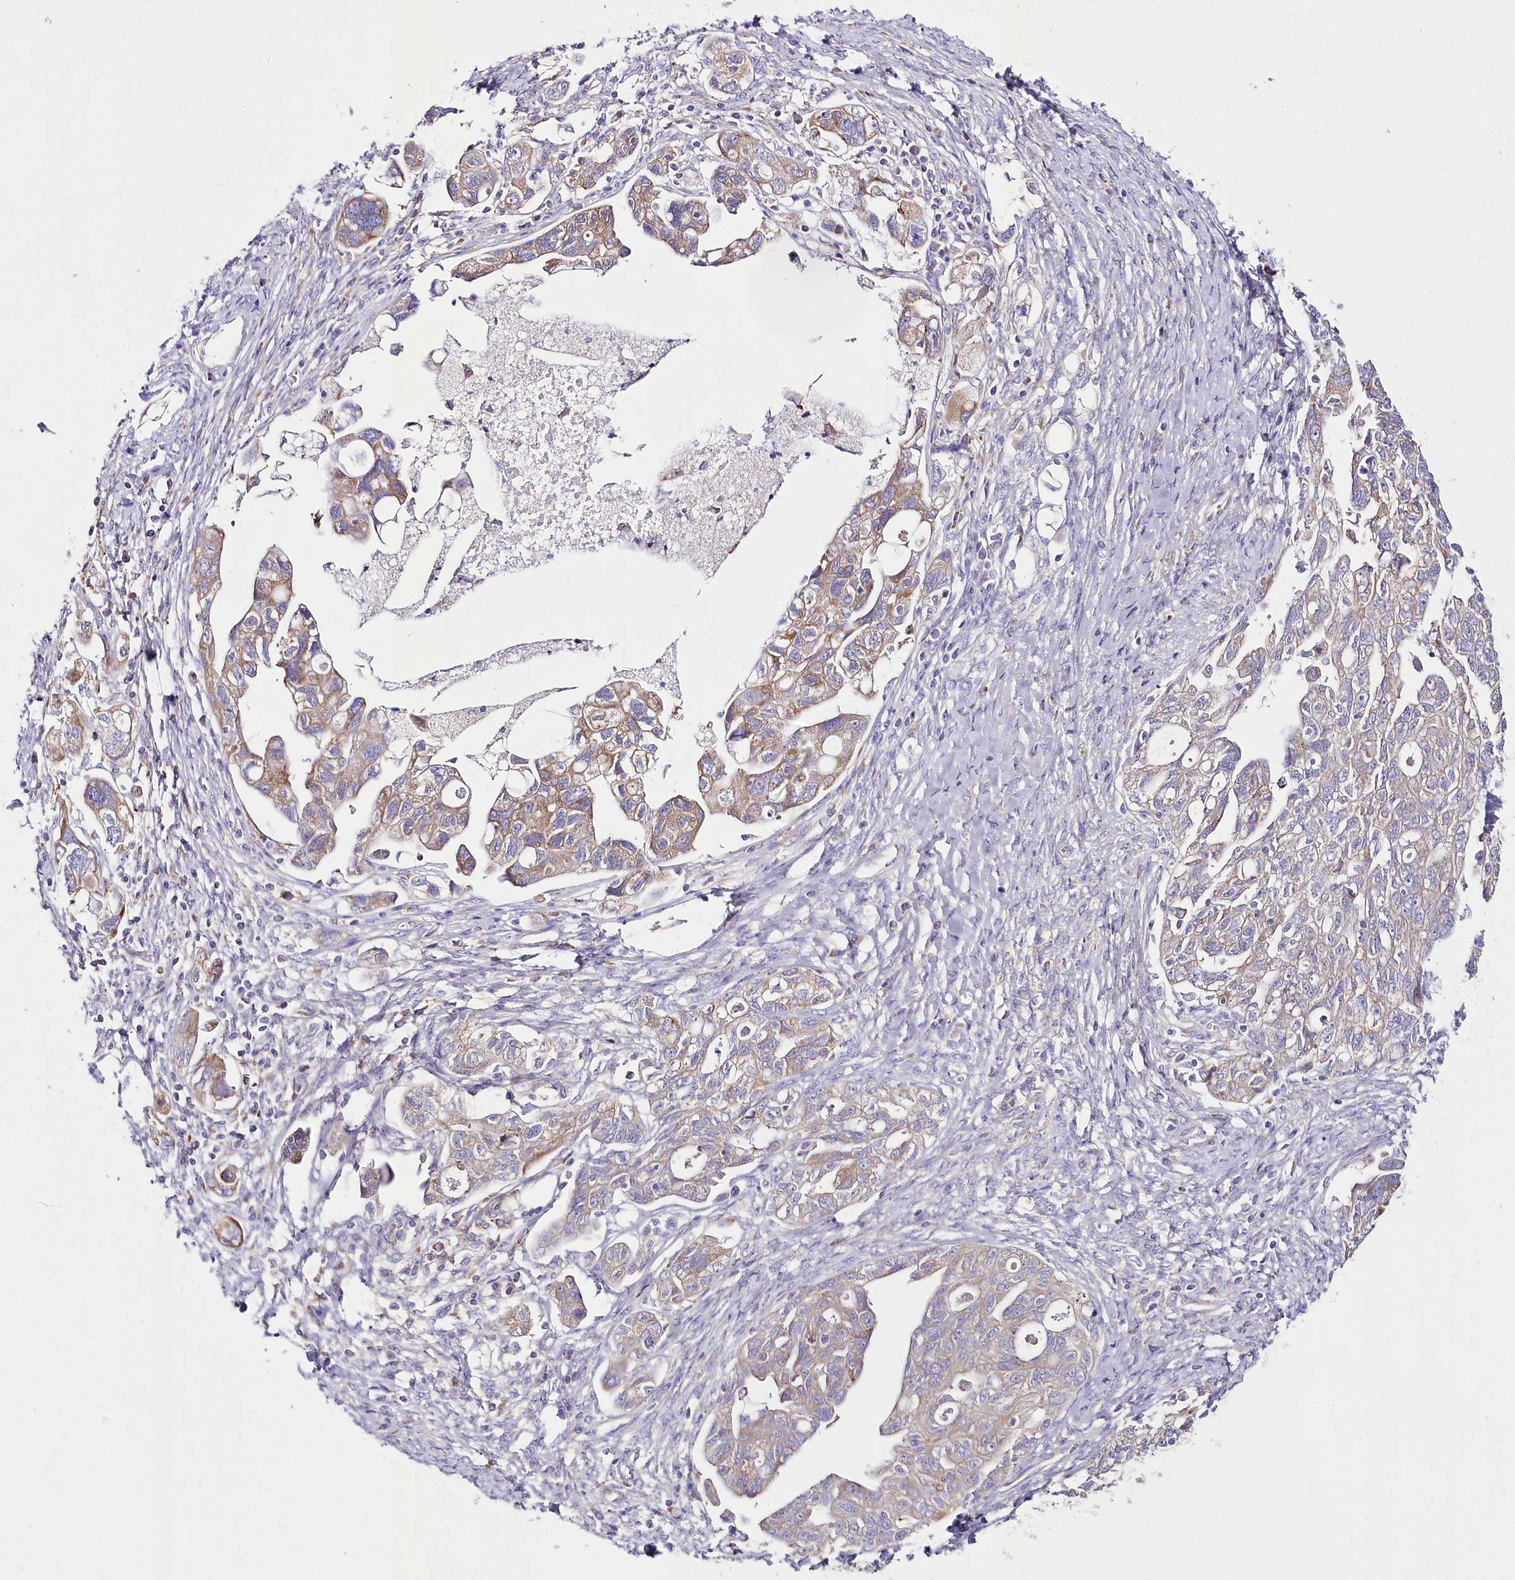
{"staining": {"intensity": "weak", "quantity": "25%-75%", "location": "cytoplasmic/membranous"}, "tissue": "ovarian cancer", "cell_type": "Tumor cells", "image_type": "cancer", "snomed": [{"axis": "morphology", "description": "Carcinoma, NOS"}, {"axis": "morphology", "description": "Cystadenocarcinoma, serous, NOS"}, {"axis": "topography", "description": "Ovary"}], "caption": "Immunohistochemical staining of ovarian serous cystadenocarcinoma reveals weak cytoplasmic/membranous protein positivity in about 25%-75% of tumor cells.", "gene": "THUMPD3", "patient": {"sex": "female", "age": 69}}